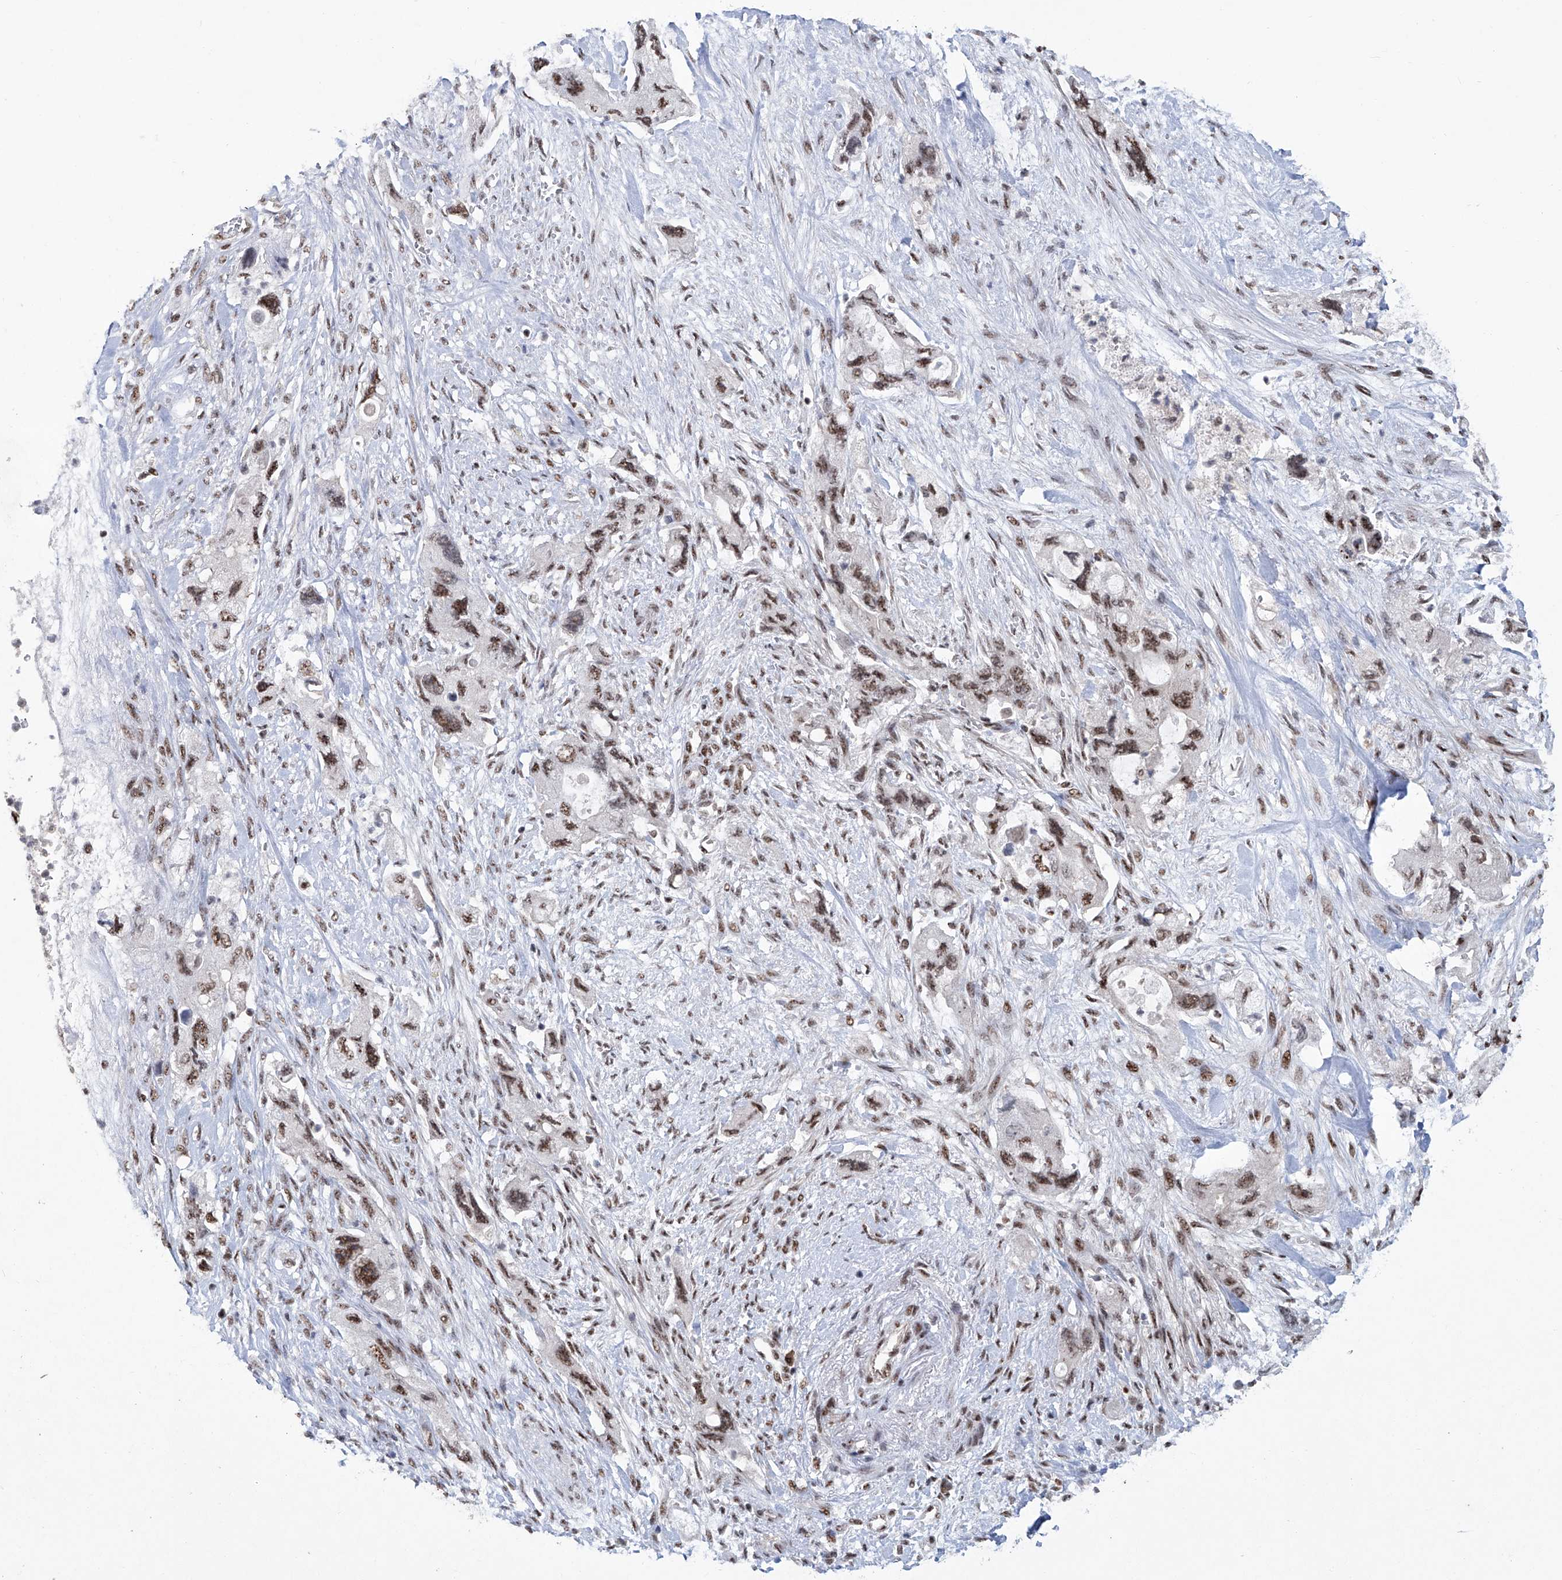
{"staining": {"intensity": "moderate", "quantity": ">75%", "location": "nuclear"}, "tissue": "pancreatic cancer", "cell_type": "Tumor cells", "image_type": "cancer", "snomed": [{"axis": "morphology", "description": "Adenocarcinoma, NOS"}, {"axis": "topography", "description": "Pancreas"}], "caption": "Immunohistochemical staining of human pancreatic adenocarcinoma exhibits medium levels of moderate nuclear protein positivity in approximately >75% of tumor cells.", "gene": "FBXL4", "patient": {"sex": "female", "age": 73}}